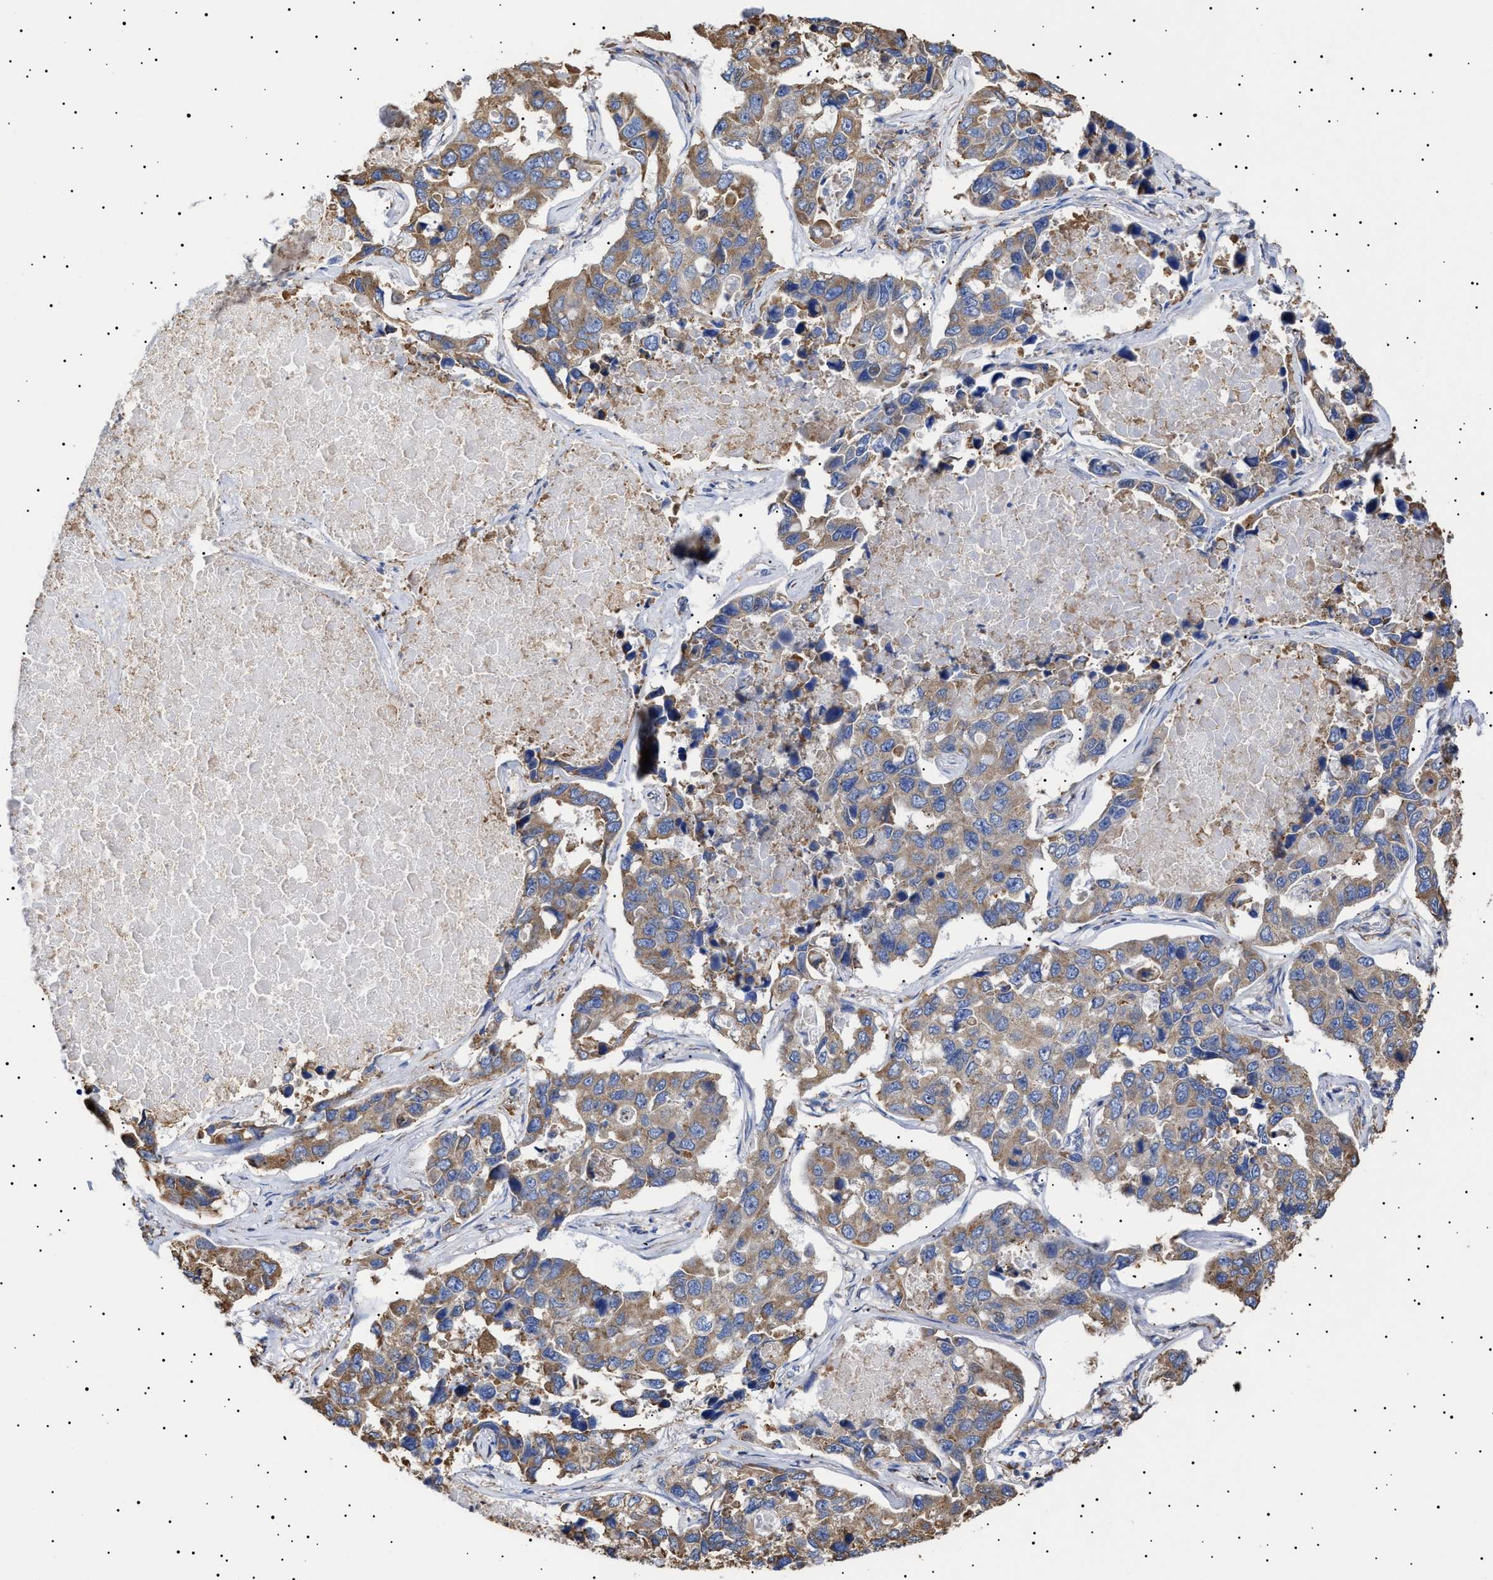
{"staining": {"intensity": "weak", "quantity": ">75%", "location": "cytoplasmic/membranous"}, "tissue": "lung cancer", "cell_type": "Tumor cells", "image_type": "cancer", "snomed": [{"axis": "morphology", "description": "Adenocarcinoma, NOS"}, {"axis": "topography", "description": "Lung"}], "caption": "A brown stain highlights weak cytoplasmic/membranous staining of a protein in human lung cancer (adenocarcinoma) tumor cells. The protein of interest is stained brown, and the nuclei are stained in blue (DAB (3,3'-diaminobenzidine) IHC with brightfield microscopy, high magnification).", "gene": "ERCC6L2", "patient": {"sex": "male", "age": 64}}